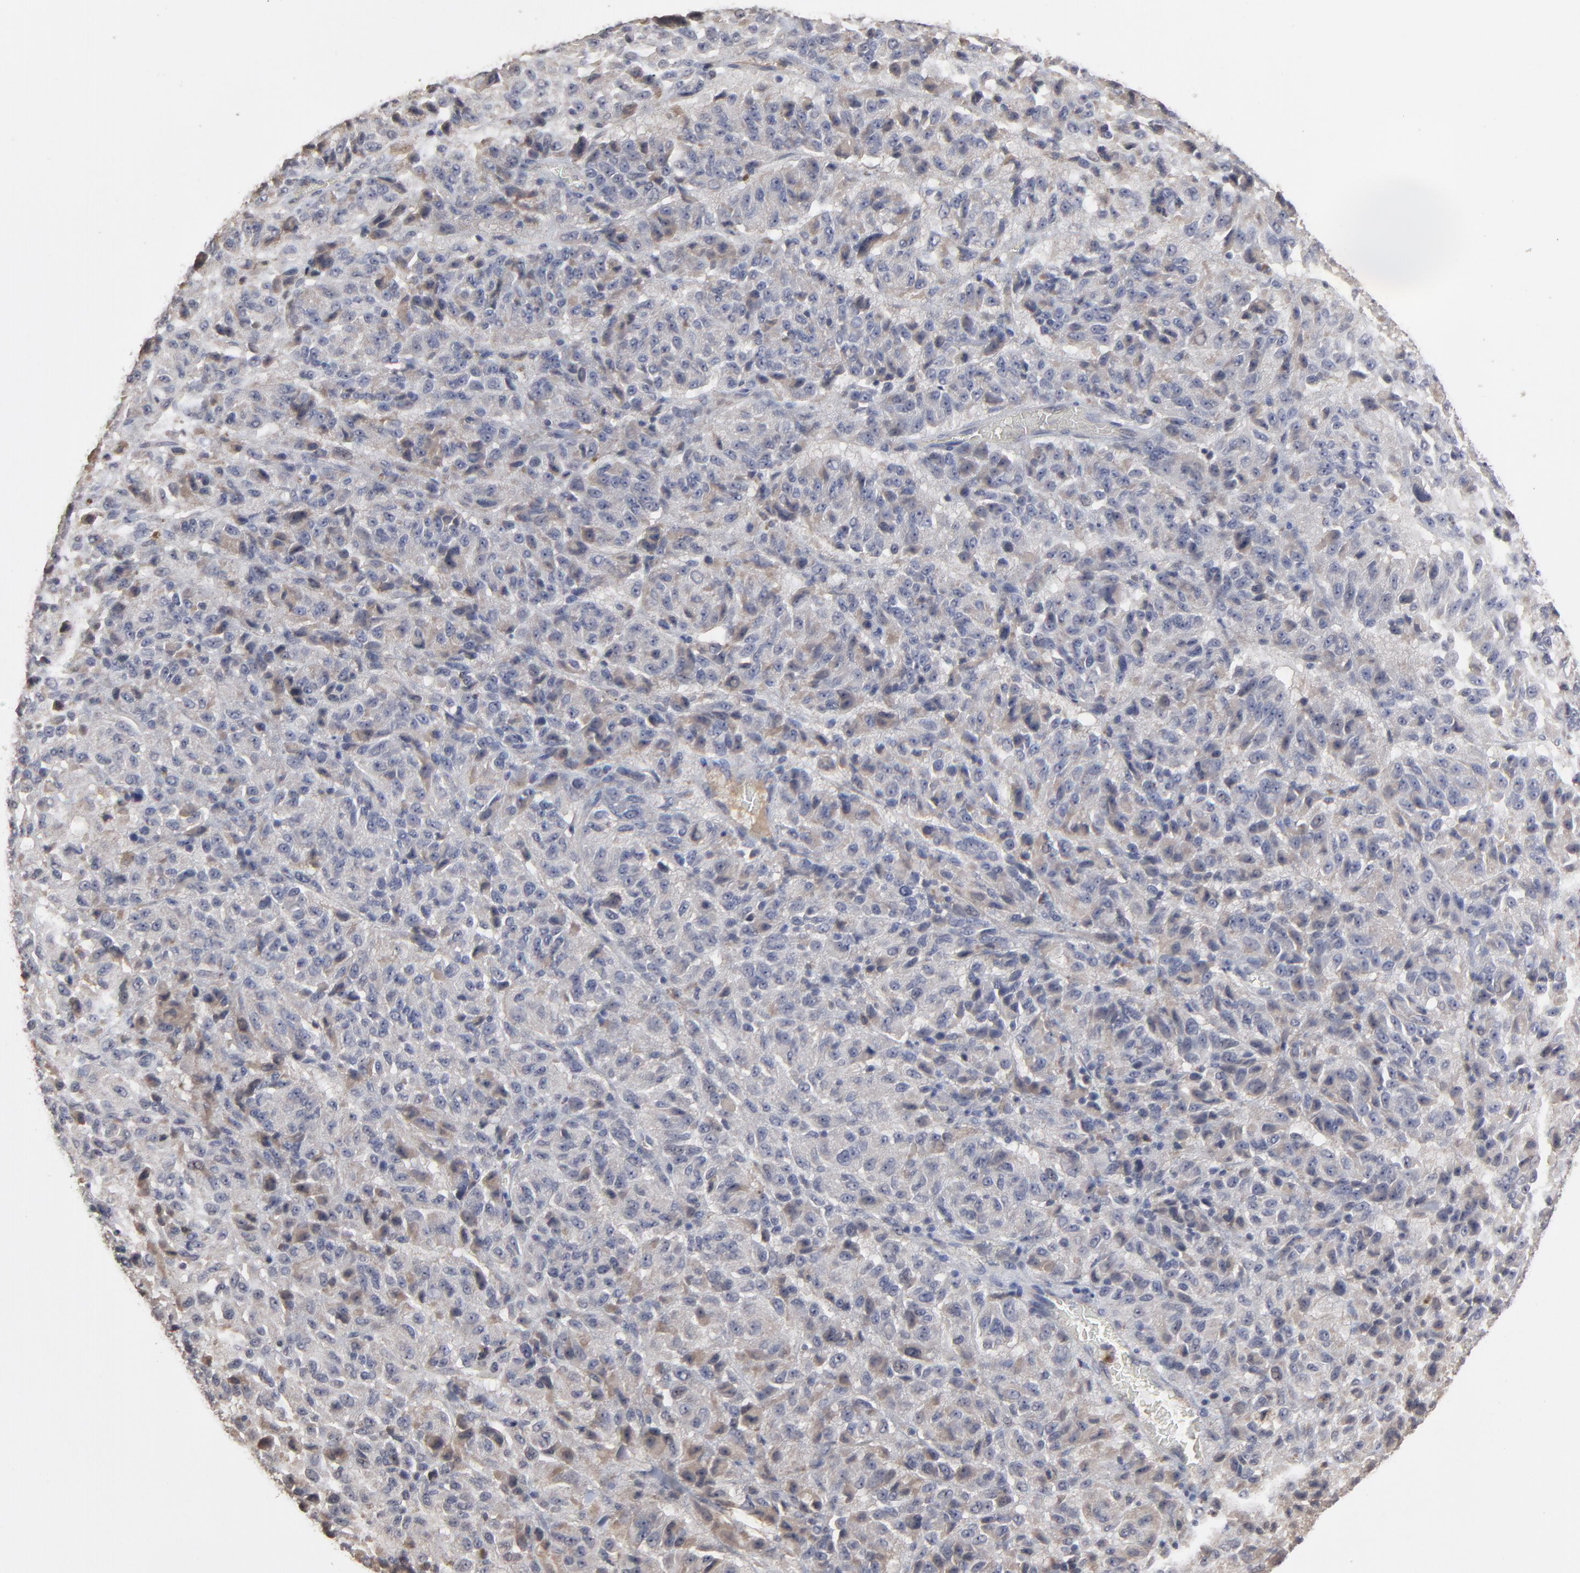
{"staining": {"intensity": "weak", "quantity": "<25%", "location": "cytoplasmic/membranous"}, "tissue": "melanoma", "cell_type": "Tumor cells", "image_type": "cancer", "snomed": [{"axis": "morphology", "description": "Malignant melanoma, Metastatic site"}, {"axis": "topography", "description": "Lung"}], "caption": "Malignant melanoma (metastatic site) was stained to show a protein in brown. There is no significant staining in tumor cells. (Stains: DAB (3,3'-diaminobenzidine) immunohistochemistry (IHC) with hematoxylin counter stain, Microscopy: brightfield microscopy at high magnification).", "gene": "VPREB3", "patient": {"sex": "male", "age": 64}}